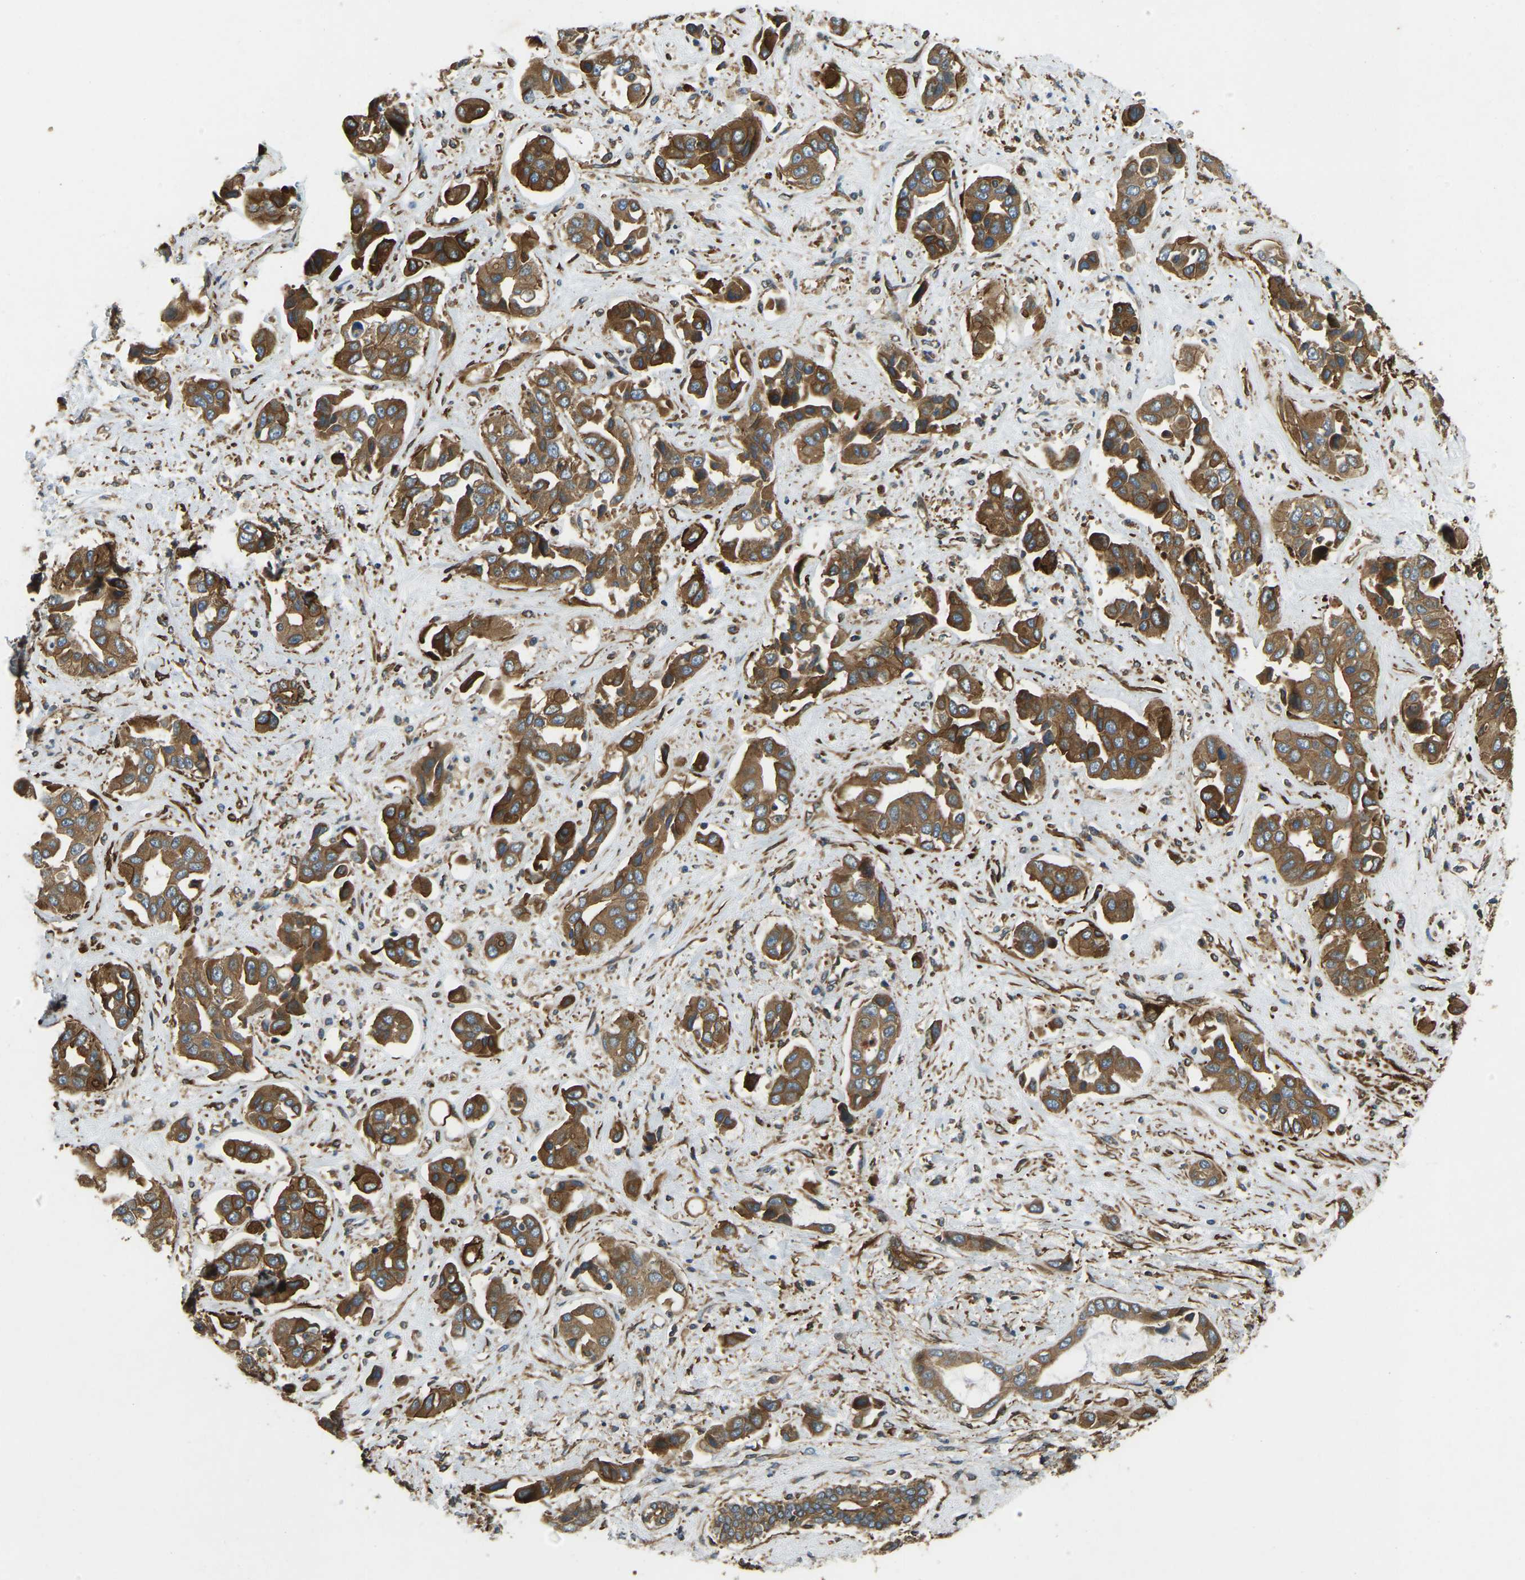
{"staining": {"intensity": "moderate", "quantity": ">75%", "location": "cytoplasmic/membranous"}, "tissue": "liver cancer", "cell_type": "Tumor cells", "image_type": "cancer", "snomed": [{"axis": "morphology", "description": "Cholangiocarcinoma"}, {"axis": "topography", "description": "Liver"}], "caption": "Liver cholangiocarcinoma tissue displays moderate cytoplasmic/membranous expression in about >75% of tumor cells Using DAB (brown) and hematoxylin (blue) stains, captured at high magnification using brightfield microscopy.", "gene": "ERGIC1", "patient": {"sex": "female", "age": 52}}